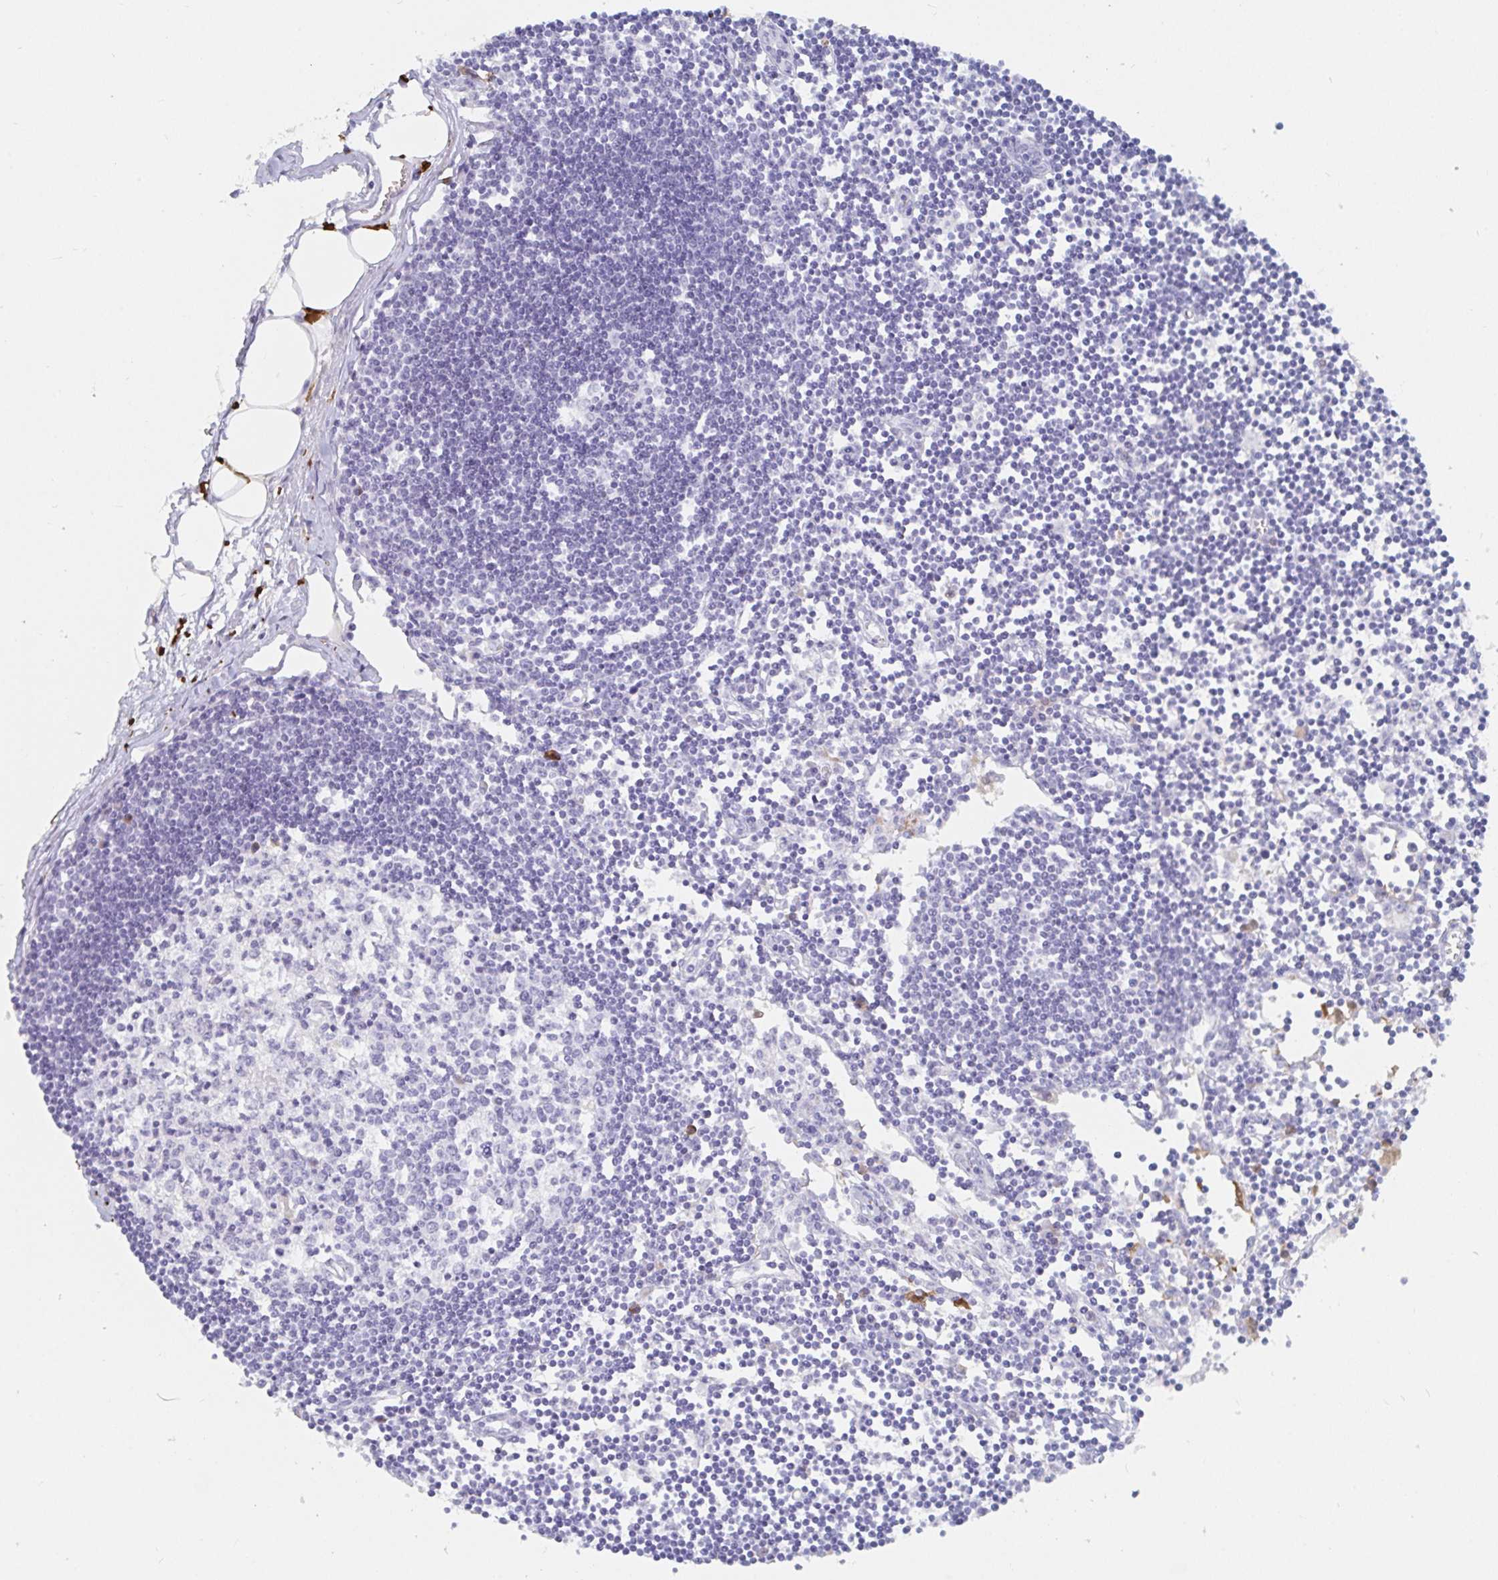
{"staining": {"intensity": "negative", "quantity": "none", "location": "none"}, "tissue": "lymph node", "cell_type": "Germinal center cells", "image_type": "normal", "snomed": [{"axis": "morphology", "description": "Normal tissue, NOS"}, {"axis": "topography", "description": "Lymph node"}], "caption": "Germinal center cells show no significant positivity in normal lymph node. (Immunohistochemistry, brightfield microscopy, high magnification).", "gene": "OR2A1", "patient": {"sex": "female", "age": 65}}